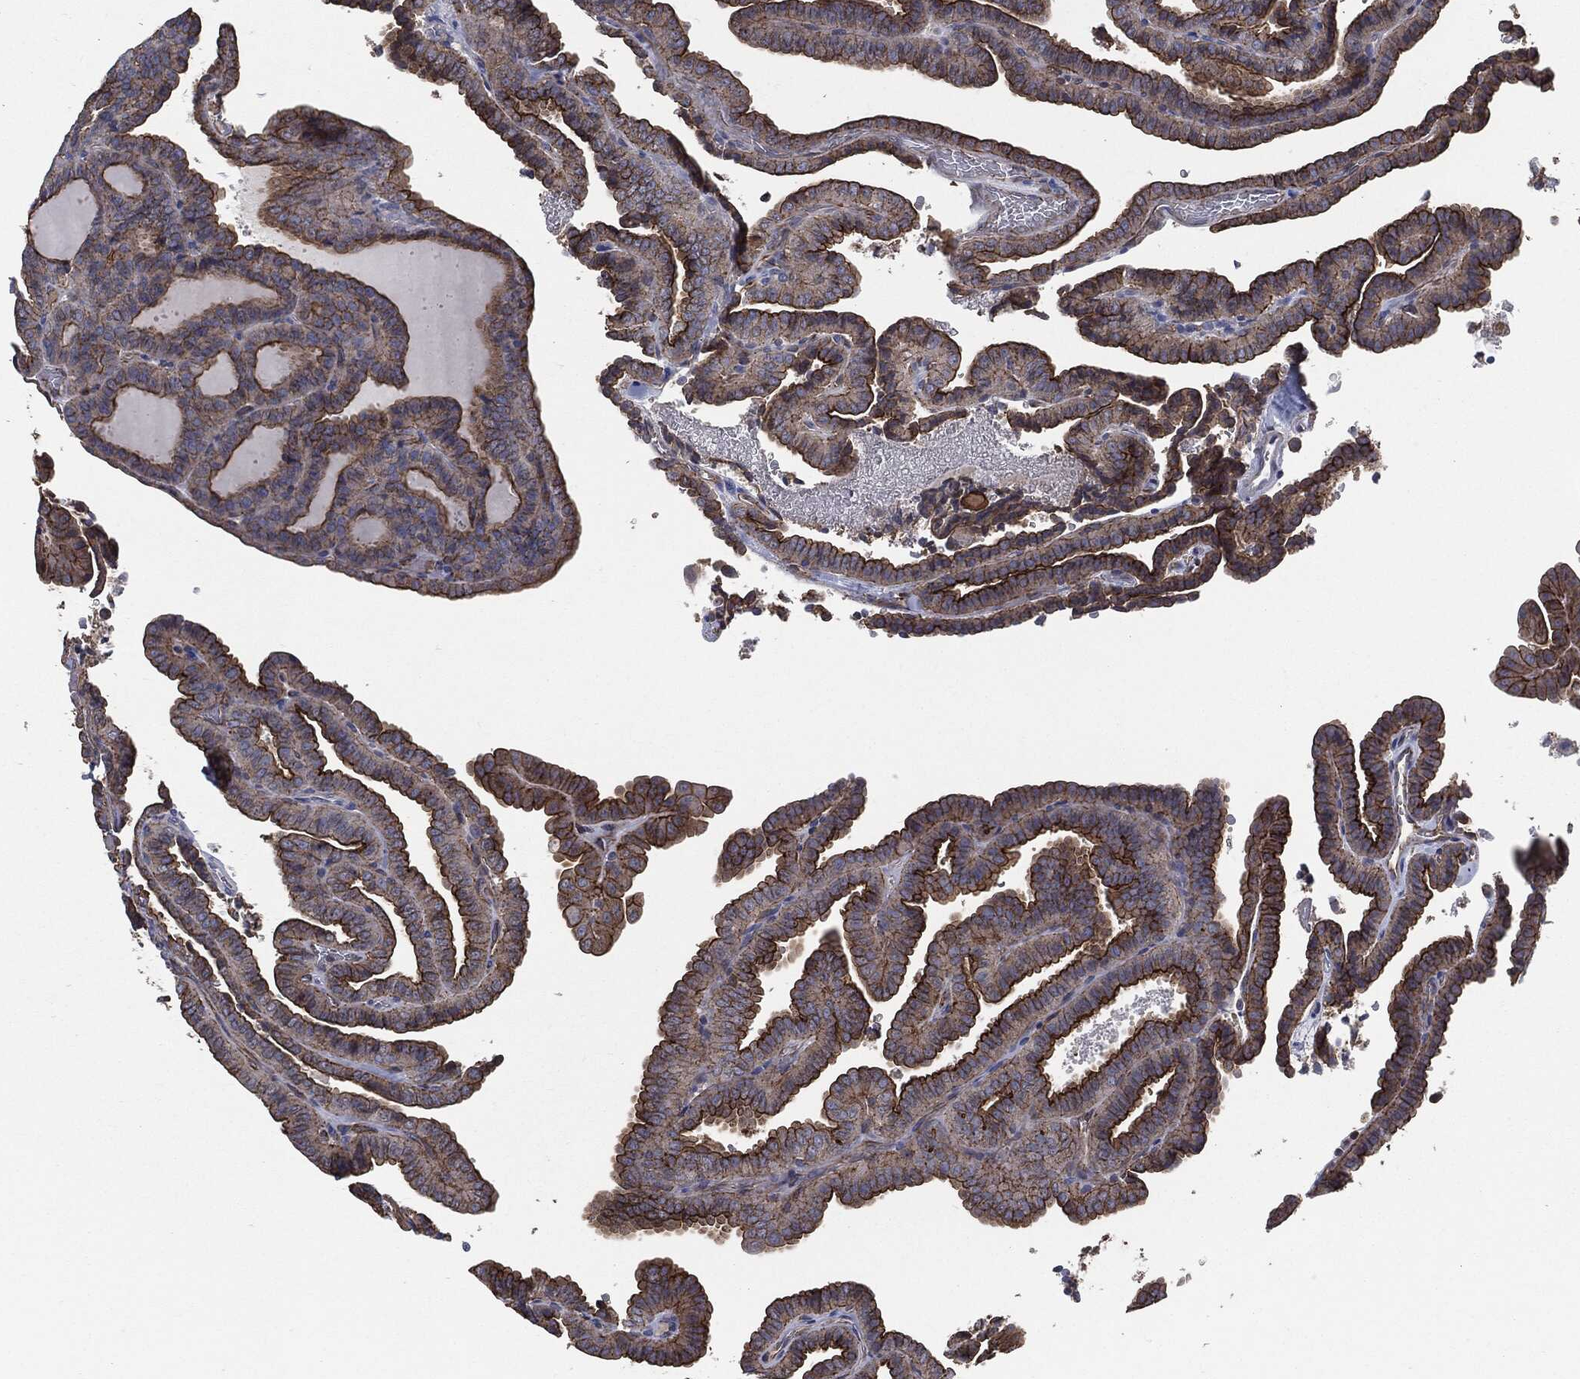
{"staining": {"intensity": "strong", "quantity": "25%-75%", "location": "cytoplasmic/membranous"}, "tissue": "thyroid cancer", "cell_type": "Tumor cells", "image_type": "cancer", "snomed": [{"axis": "morphology", "description": "Papillary adenocarcinoma, NOS"}, {"axis": "topography", "description": "Thyroid gland"}], "caption": "There is high levels of strong cytoplasmic/membranous positivity in tumor cells of thyroid papillary adenocarcinoma, as demonstrated by immunohistochemical staining (brown color).", "gene": "SVIL", "patient": {"sex": "female", "age": 39}}